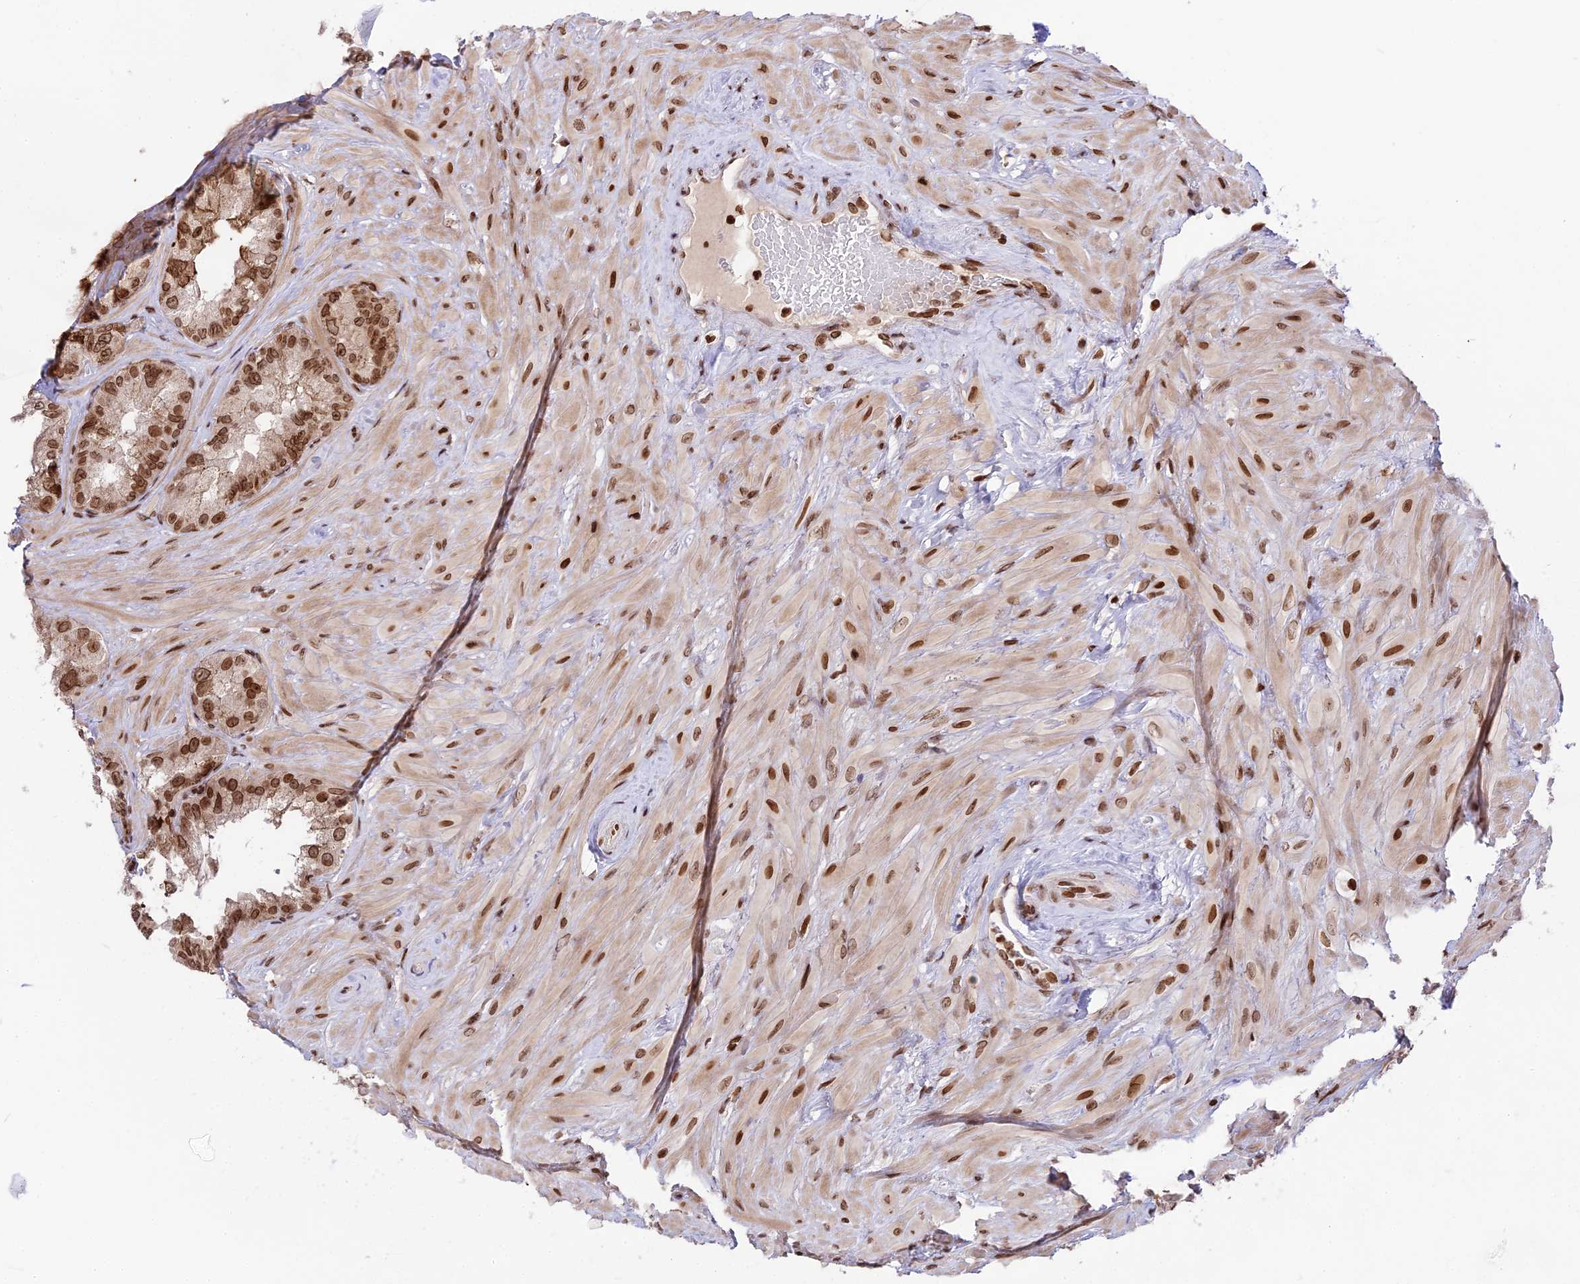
{"staining": {"intensity": "moderate", "quantity": ">75%", "location": "nuclear"}, "tissue": "seminal vesicle", "cell_type": "Glandular cells", "image_type": "normal", "snomed": [{"axis": "morphology", "description": "Normal tissue, NOS"}, {"axis": "topography", "description": "Seminal veicle"}, {"axis": "topography", "description": "Peripheral nerve tissue"}], "caption": "Normal seminal vesicle displays moderate nuclear staining in about >75% of glandular cells.", "gene": "TET2", "patient": {"sex": "male", "age": 67}}